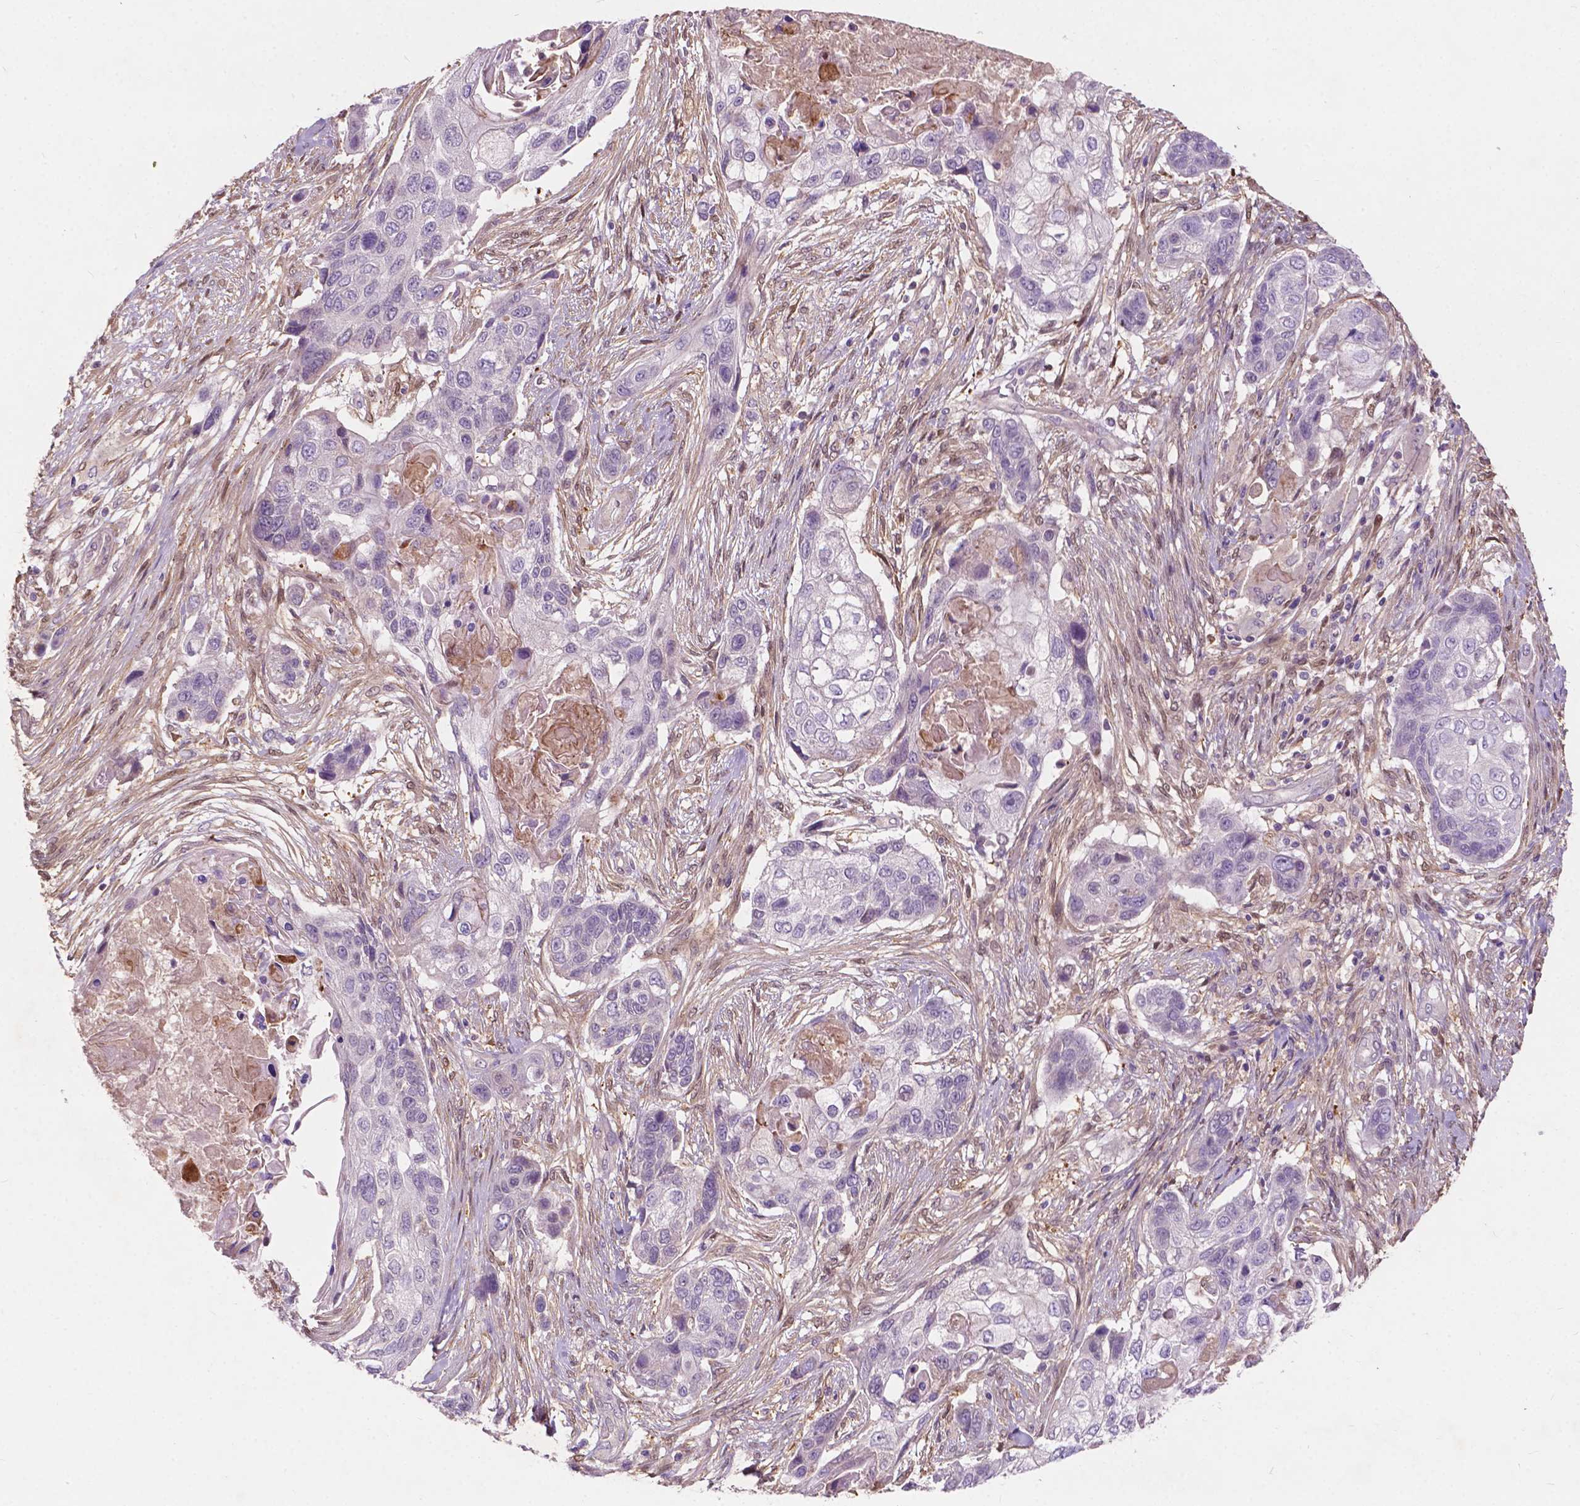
{"staining": {"intensity": "negative", "quantity": "none", "location": "none"}, "tissue": "lung cancer", "cell_type": "Tumor cells", "image_type": "cancer", "snomed": [{"axis": "morphology", "description": "Squamous cell carcinoma, NOS"}, {"axis": "topography", "description": "Lung"}], "caption": "A photomicrograph of lung squamous cell carcinoma stained for a protein shows no brown staining in tumor cells.", "gene": "GPR37", "patient": {"sex": "male", "age": 69}}